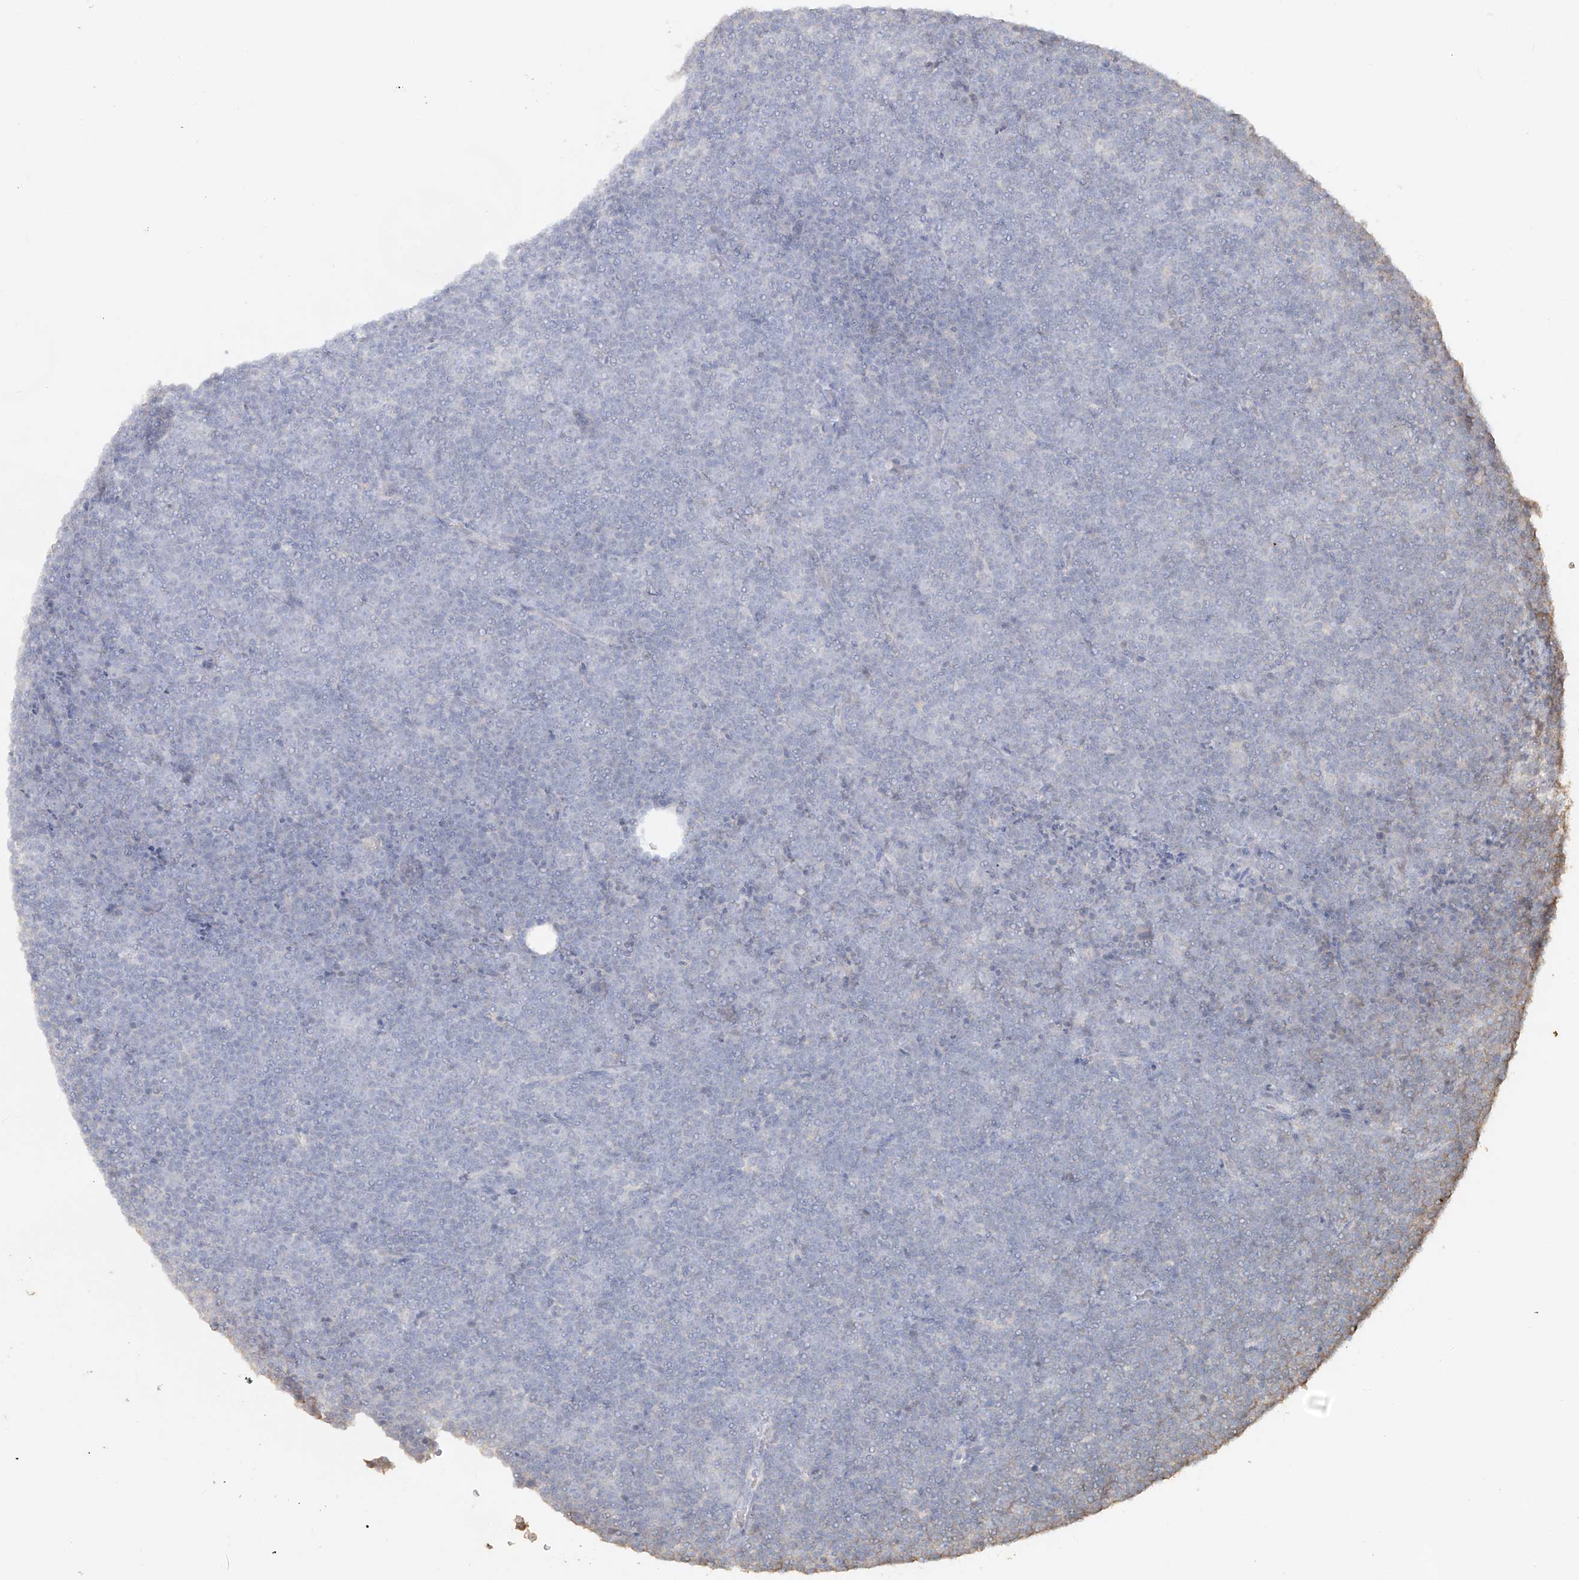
{"staining": {"intensity": "negative", "quantity": "none", "location": "none"}, "tissue": "lymphoma", "cell_type": "Tumor cells", "image_type": "cancer", "snomed": [{"axis": "morphology", "description": "Malignant lymphoma, non-Hodgkin's type, Low grade"}, {"axis": "topography", "description": "Lymph node"}], "caption": "Tumor cells show no significant positivity in malignant lymphoma, non-Hodgkin's type (low-grade). The staining is performed using DAB (3,3'-diaminobenzidine) brown chromogen with nuclei counter-stained in using hematoxylin.", "gene": "NPHS1", "patient": {"sex": "female", "age": 67}}